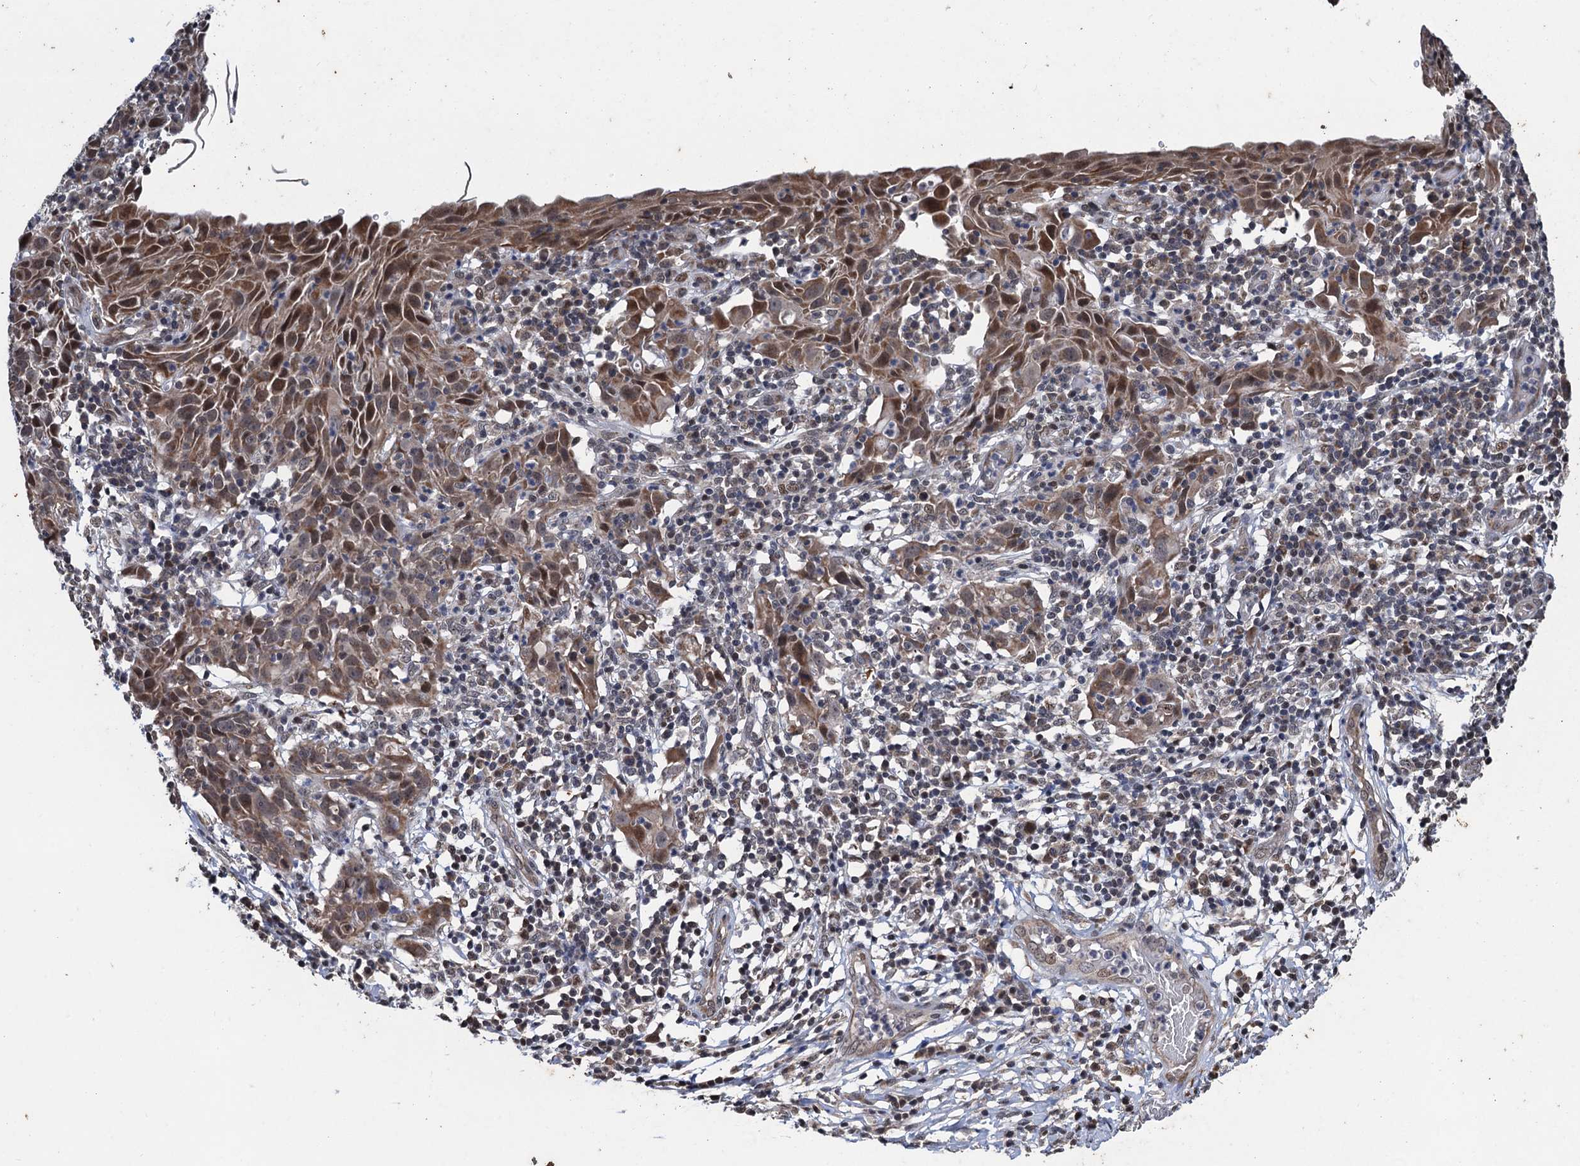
{"staining": {"intensity": "moderate", "quantity": ">75%", "location": "cytoplasmic/membranous,nuclear"}, "tissue": "cervical cancer", "cell_type": "Tumor cells", "image_type": "cancer", "snomed": [{"axis": "morphology", "description": "Squamous cell carcinoma, NOS"}, {"axis": "topography", "description": "Cervix"}], "caption": "Protein staining exhibits moderate cytoplasmic/membranous and nuclear expression in about >75% of tumor cells in cervical cancer. (brown staining indicates protein expression, while blue staining denotes nuclei).", "gene": "REP15", "patient": {"sex": "female", "age": 50}}